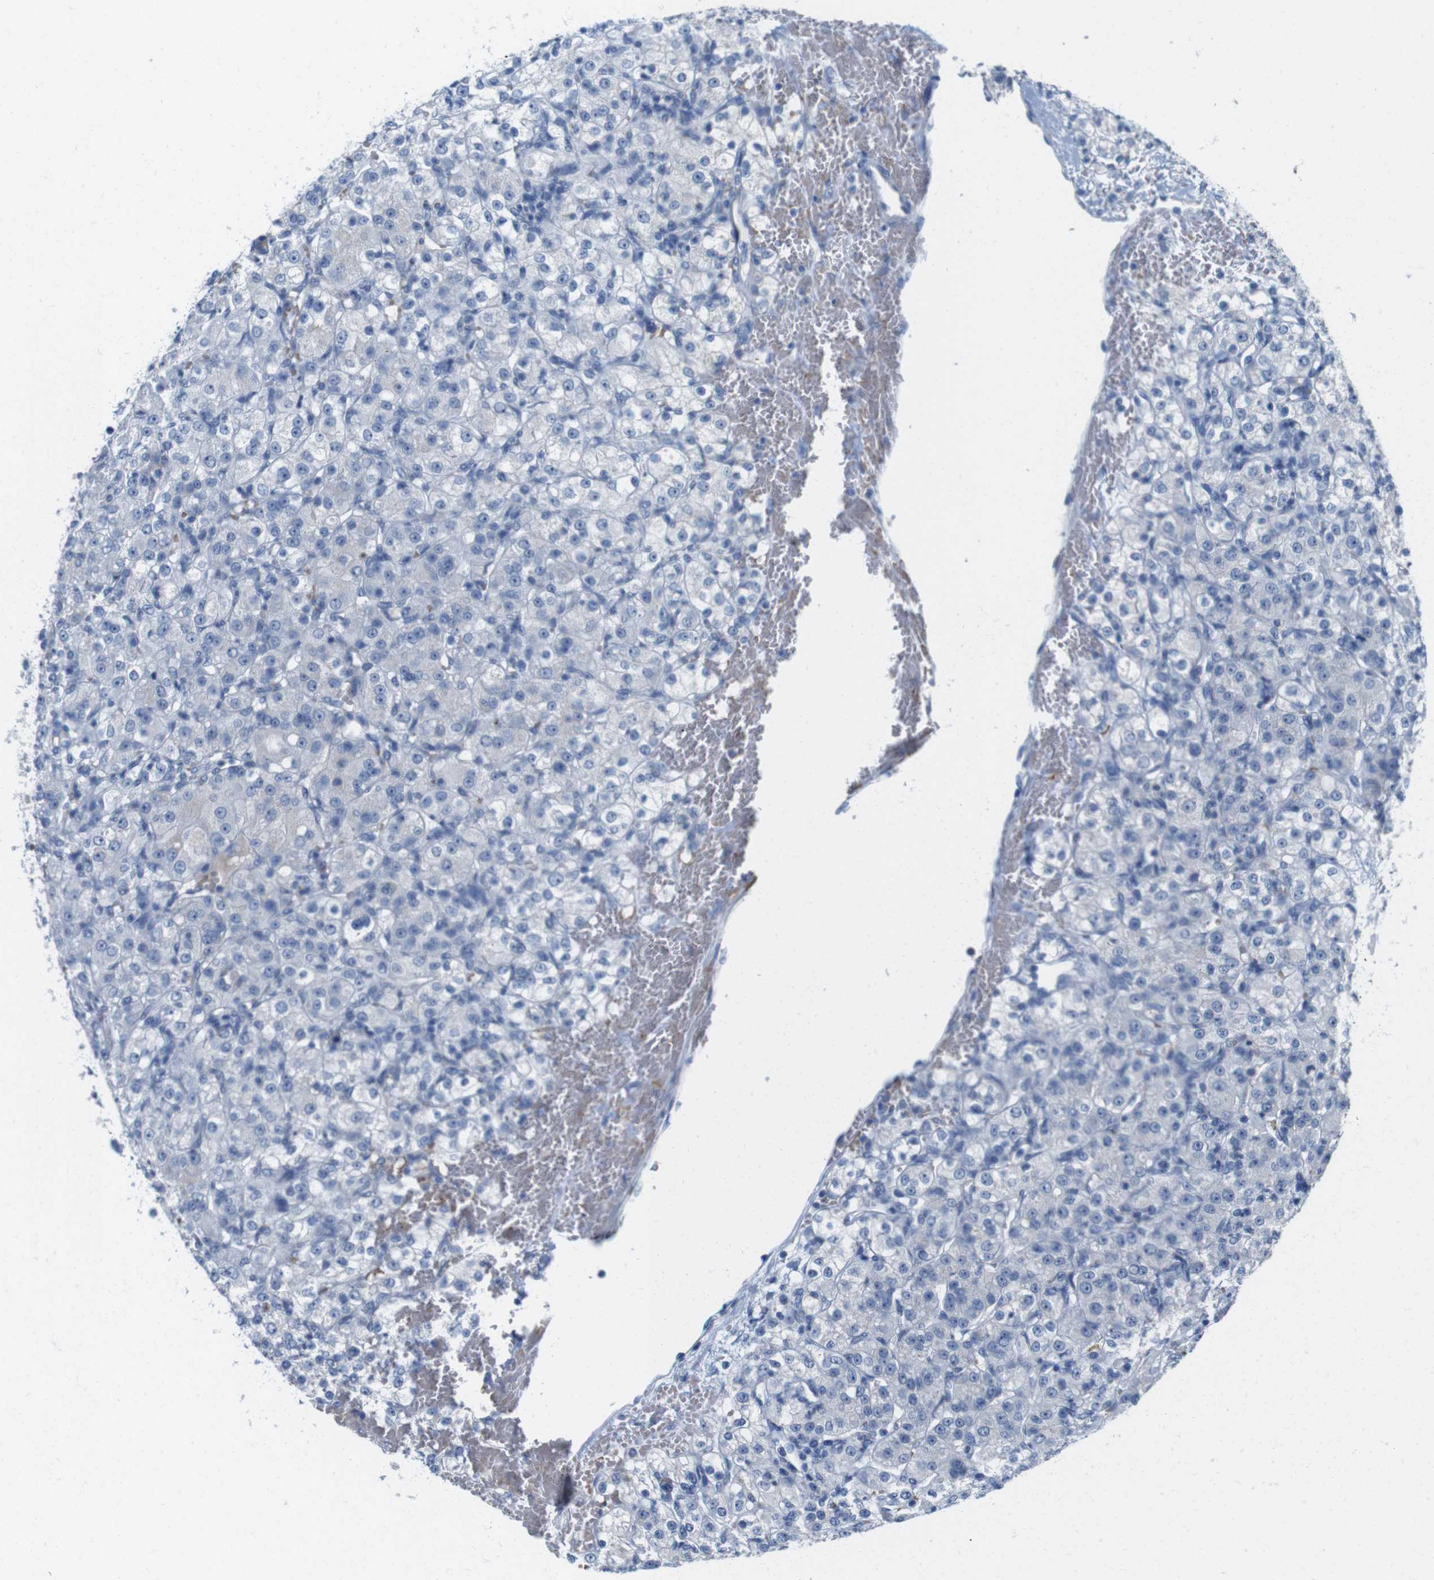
{"staining": {"intensity": "negative", "quantity": "none", "location": "none"}, "tissue": "renal cancer", "cell_type": "Tumor cells", "image_type": "cancer", "snomed": [{"axis": "morphology", "description": "Normal tissue, NOS"}, {"axis": "morphology", "description": "Adenocarcinoma, NOS"}, {"axis": "topography", "description": "Kidney"}], "caption": "IHC photomicrograph of human renal cancer stained for a protein (brown), which shows no expression in tumor cells.", "gene": "IGSF8", "patient": {"sex": "male", "age": 61}}